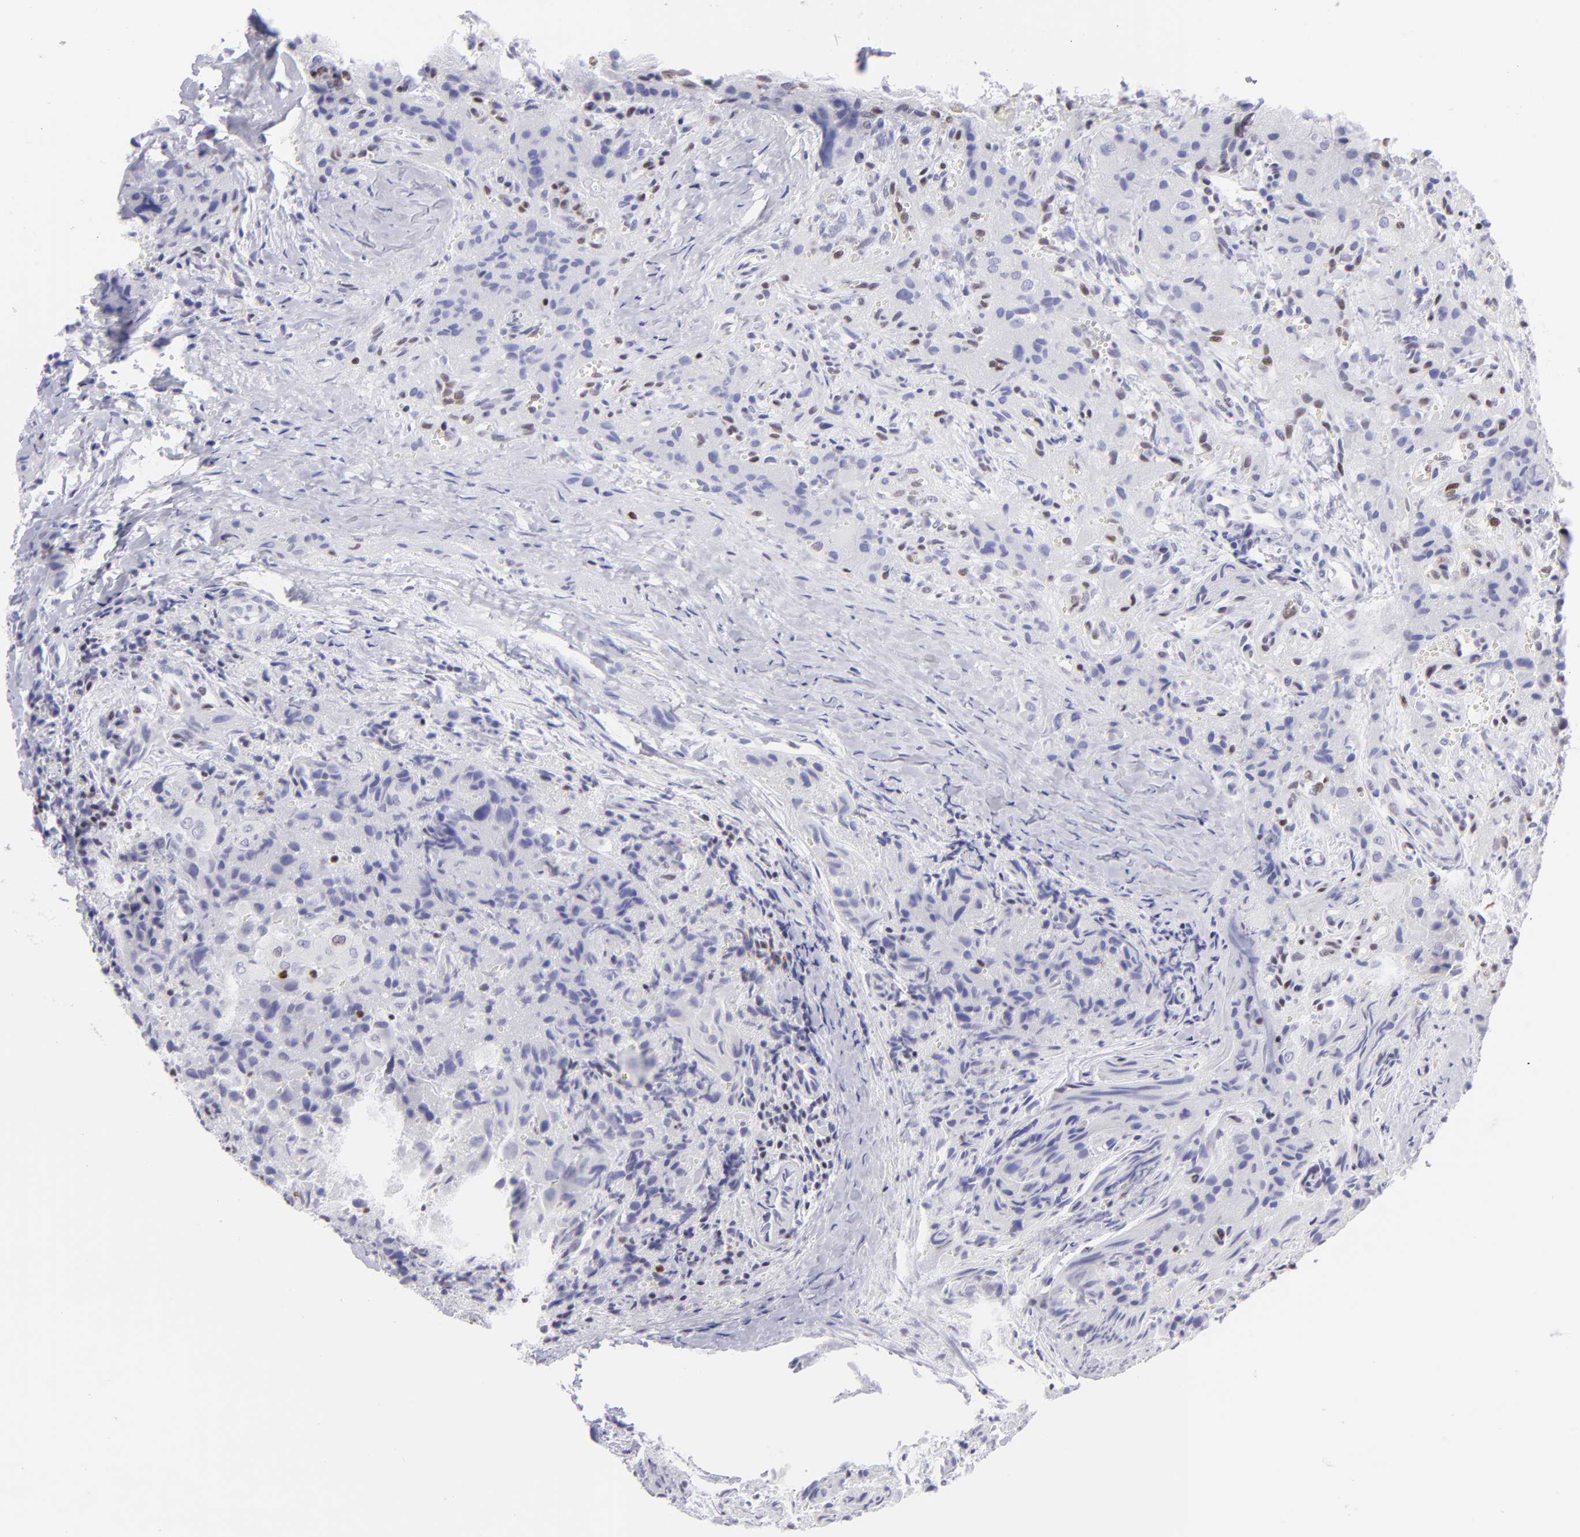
{"staining": {"intensity": "negative", "quantity": "none", "location": "none"}, "tissue": "thyroid cancer", "cell_type": "Tumor cells", "image_type": "cancer", "snomed": [{"axis": "morphology", "description": "Papillary adenocarcinoma, NOS"}, {"axis": "topography", "description": "Thyroid gland"}], "caption": "The photomicrograph demonstrates no significant staining in tumor cells of papillary adenocarcinoma (thyroid).", "gene": "ETS1", "patient": {"sex": "female", "age": 71}}